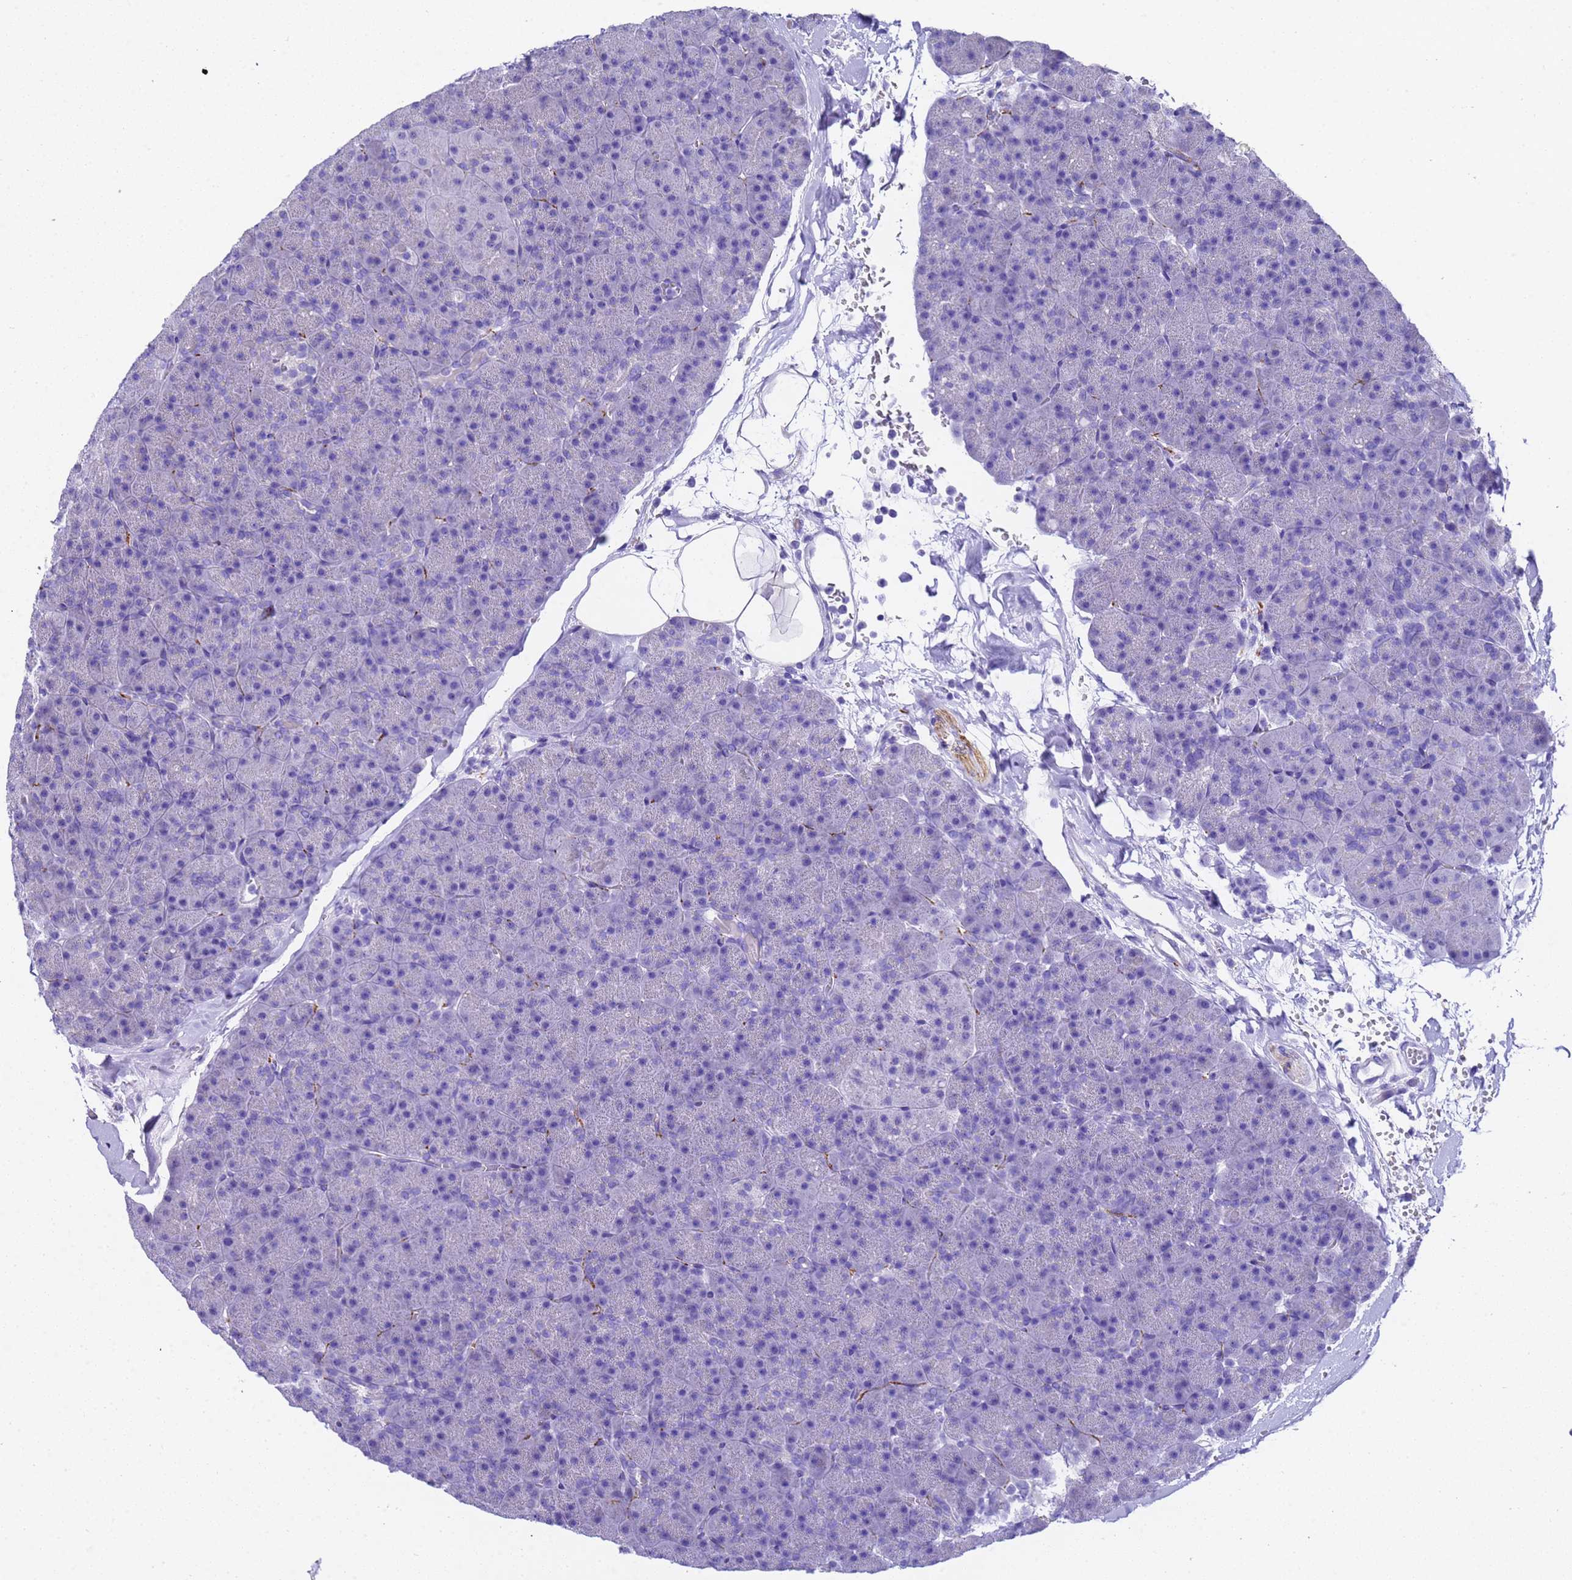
{"staining": {"intensity": "negative", "quantity": "none", "location": "none"}, "tissue": "pancreas", "cell_type": "Exocrine glandular cells", "image_type": "normal", "snomed": [{"axis": "morphology", "description": "Normal tissue, NOS"}, {"axis": "topography", "description": "Pancreas"}], "caption": "There is no significant expression in exocrine glandular cells of pancreas. (DAB immunohistochemistry, high magnification).", "gene": "FAM72A", "patient": {"sex": "male", "age": 36}}